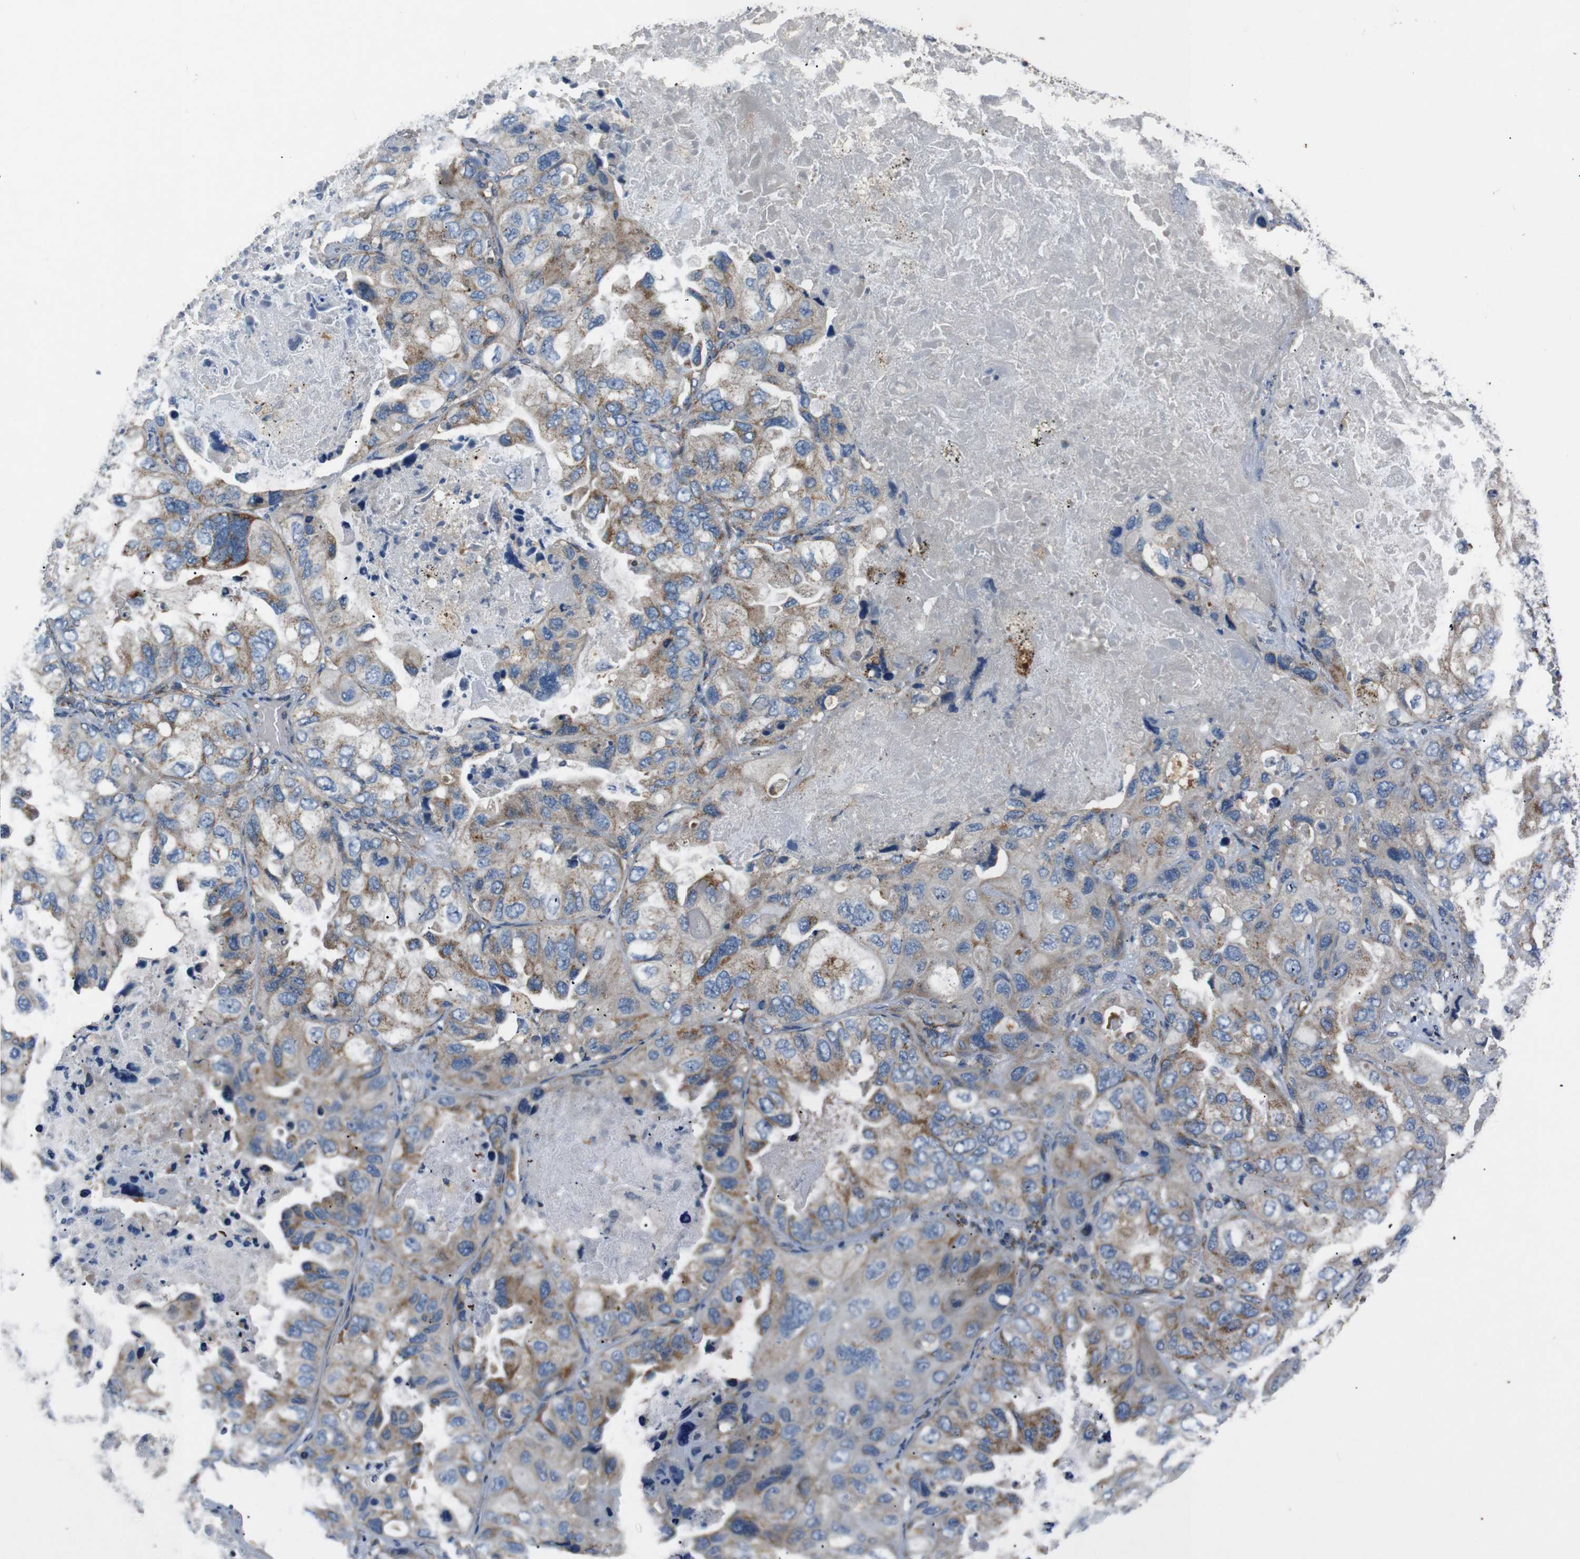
{"staining": {"intensity": "moderate", "quantity": ">75%", "location": "cytoplasmic/membranous"}, "tissue": "lung cancer", "cell_type": "Tumor cells", "image_type": "cancer", "snomed": [{"axis": "morphology", "description": "Squamous cell carcinoma, NOS"}, {"axis": "topography", "description": "Lung"}], "caption": "Moderate cytoplasmic/membranous protein expression is identified in about >75% of tumor cells in squamous cell carcinoma (lung).", "gene": "NETO2", "patient": {"sex": "female", "age": 73}}